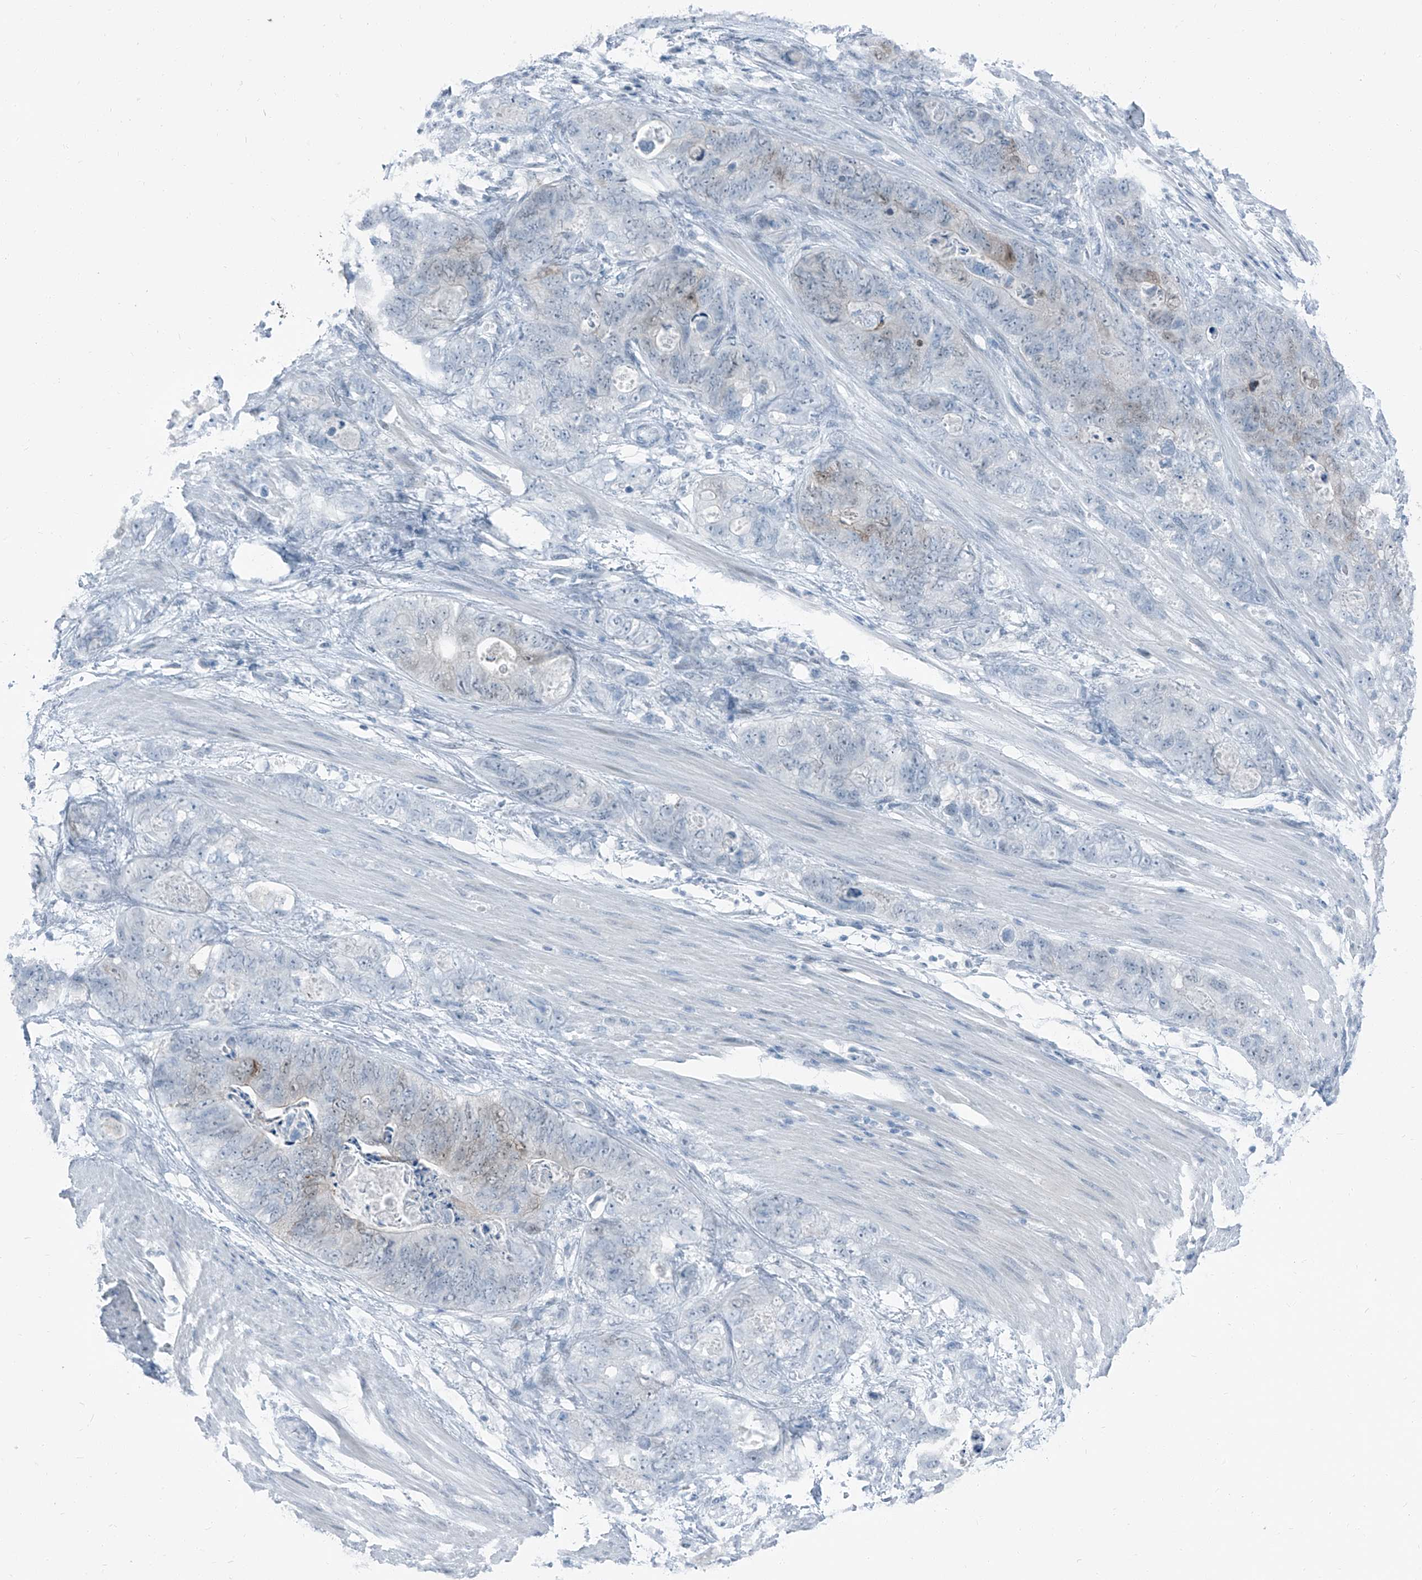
{"staining": {"intensity": "negative", "quantity": "none", "location": "none"}, "tissue": "stomach cancer", "cell_type": "Tumor cells", "image_type": "cancer", "snomed": [{"axis": "morphology", "description": "Normal tissue, NOS"}, {"axis": "morphology", "description": "Adenocarcinoma, NOS"}, {"axis": "topography", "description": "Stomach"}], "caption": "Tumor cells show no significant staining in stomach cancer. The staining was performed using DAB (3,3'-diaminobenzidine) to visualize the protein expression in brown, while the nuclei were stained in blue with hematoxylin (Magnification: 20x).", "gene": "RGN", "patient": {"sex": "female", "age": 89}}